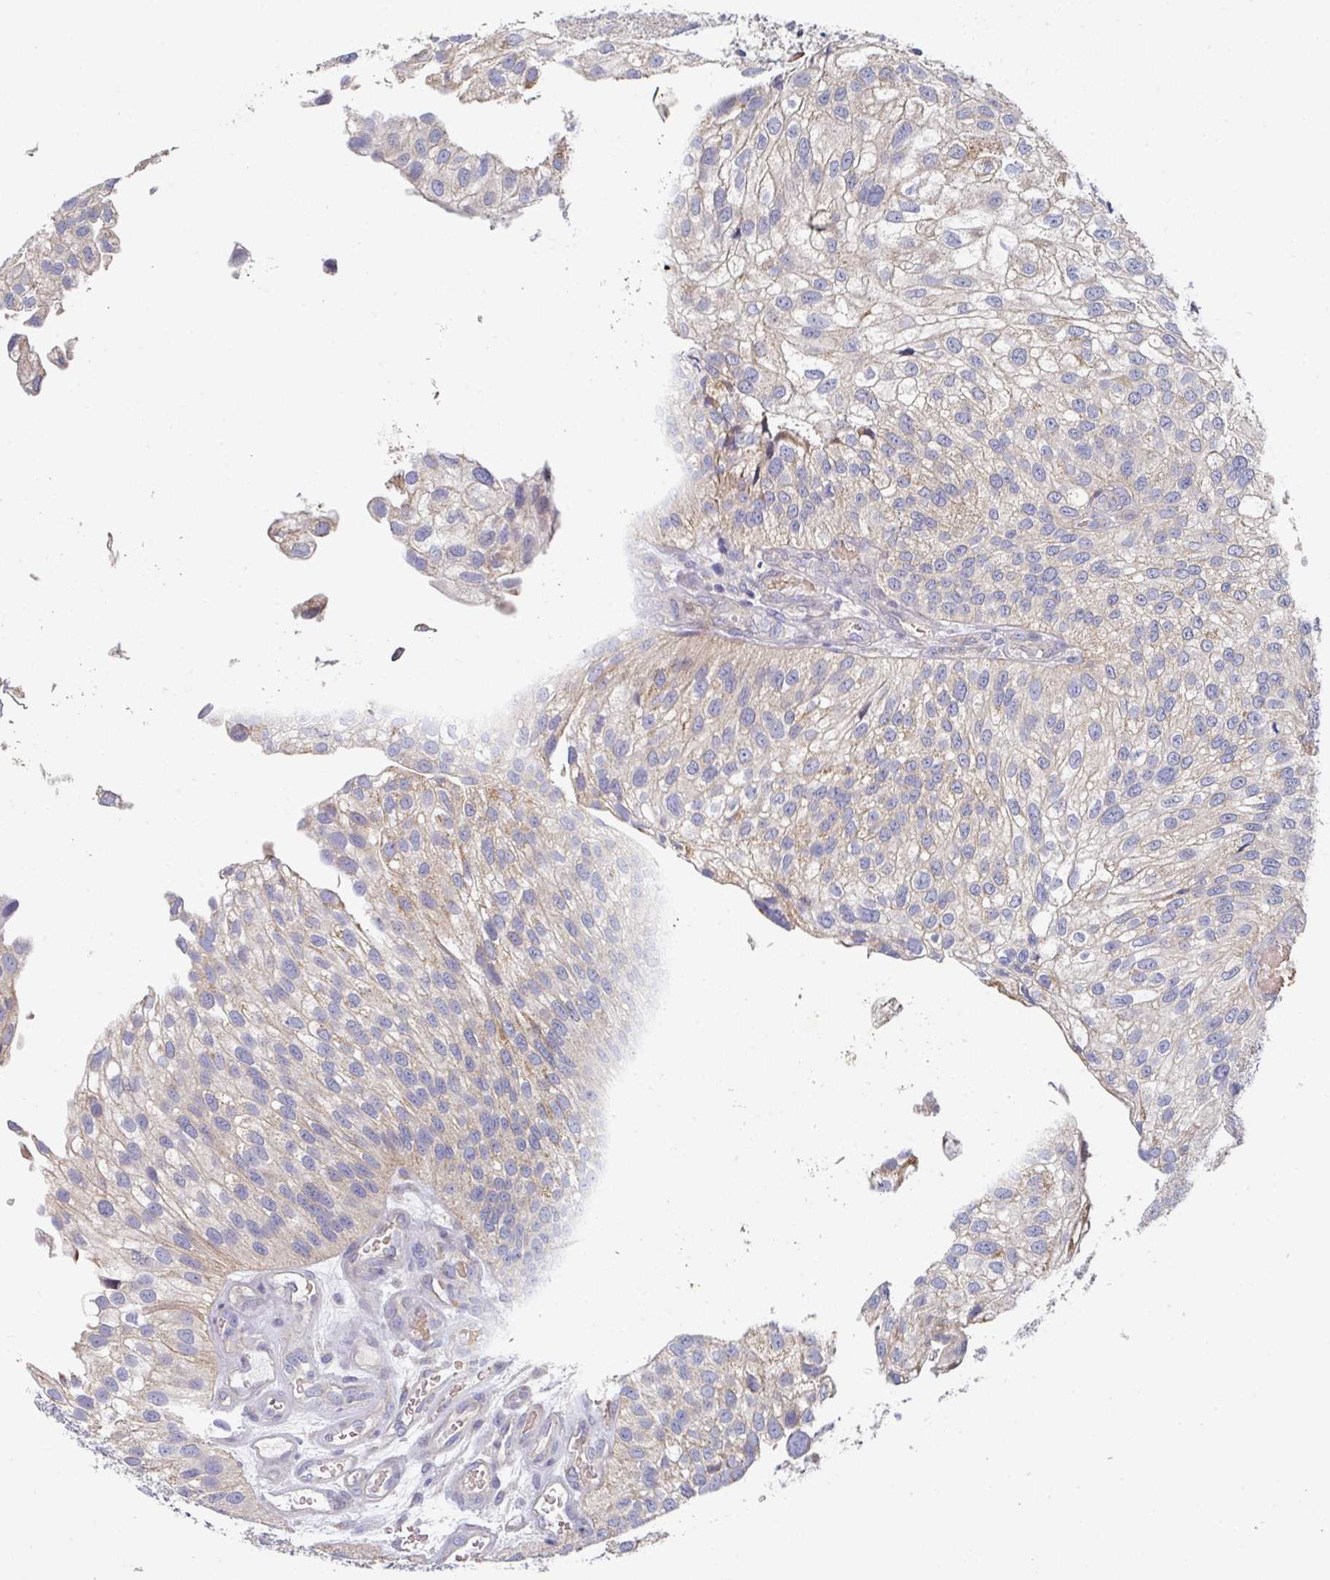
{"staining": {"intensity": "negative", "quantity": "none", "location": "none"}, "tissue": "urothelial cancer", "cell_type": "Tumor cells", "image_type": "cancer", "snomed": [{"axis": "morphology", "description": "Urothelial carcinoma, NOS"}, {"axis": "topography", "description": "Urinary bladder"}], "caption": "Tumor cells show no significant staining in urothelial cancer.", "gene": "PYROXD2", "patient": {"sex": "male", "age": 87}}